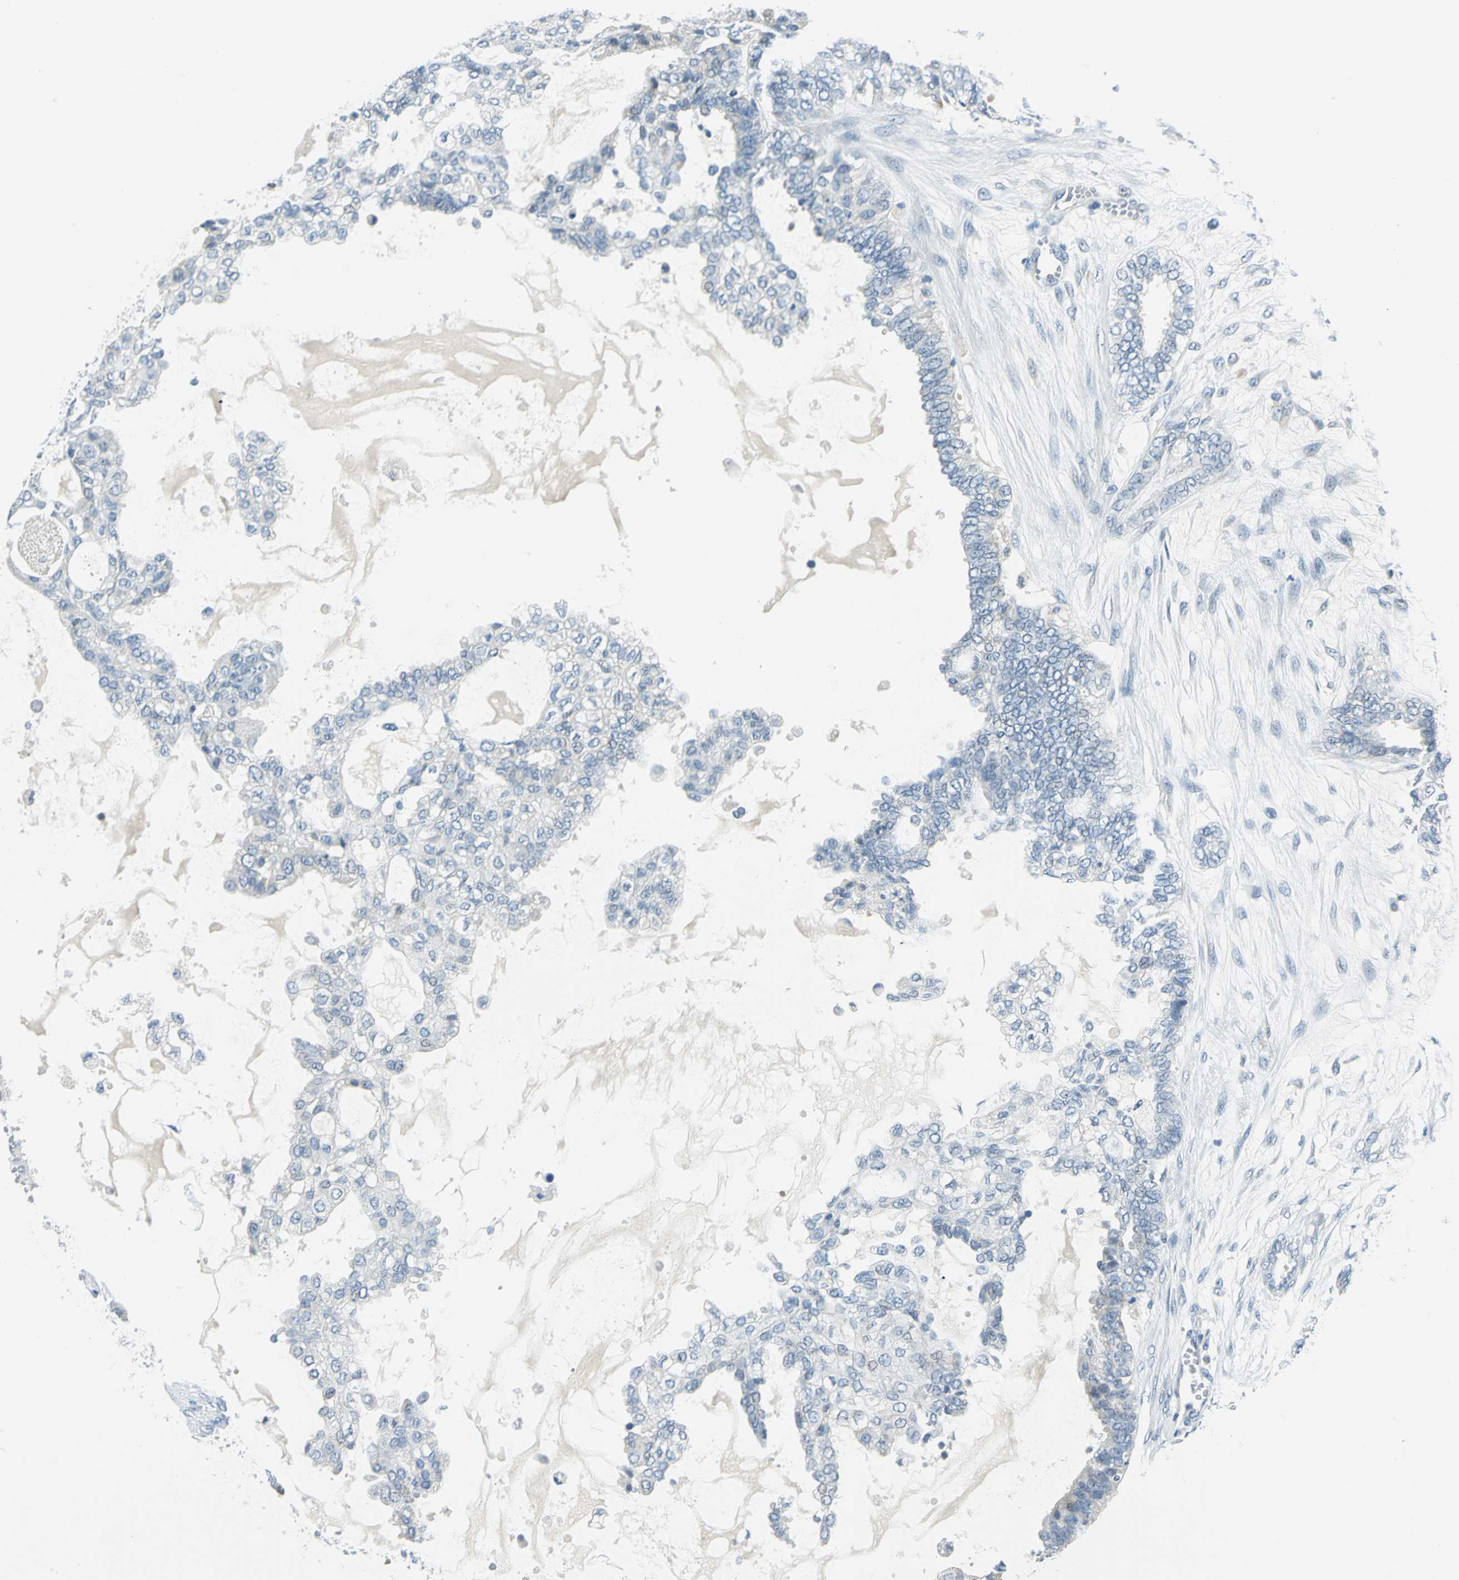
{"staining": {"intensity": "negative", "quantity": "none", "location": "none"}, "tissue": "ovarian cancer", "cell_type": "Tumor cells", "image_type": "cancer", "snomed": [{"axis": "morphology", "description": "Carcinoma, NOS"}, {"axis": "morphology", "description": "Carcinoma, endometroid"}, {"axis": "topography", "description": "Ovary"}], "caption": "Micrograph shows no protein expression in tumor cells of endometroid carcinoma (ovarian) tissue.", "gene": "AKR1A1", "patient": {"sex": "female", "age": 50}}